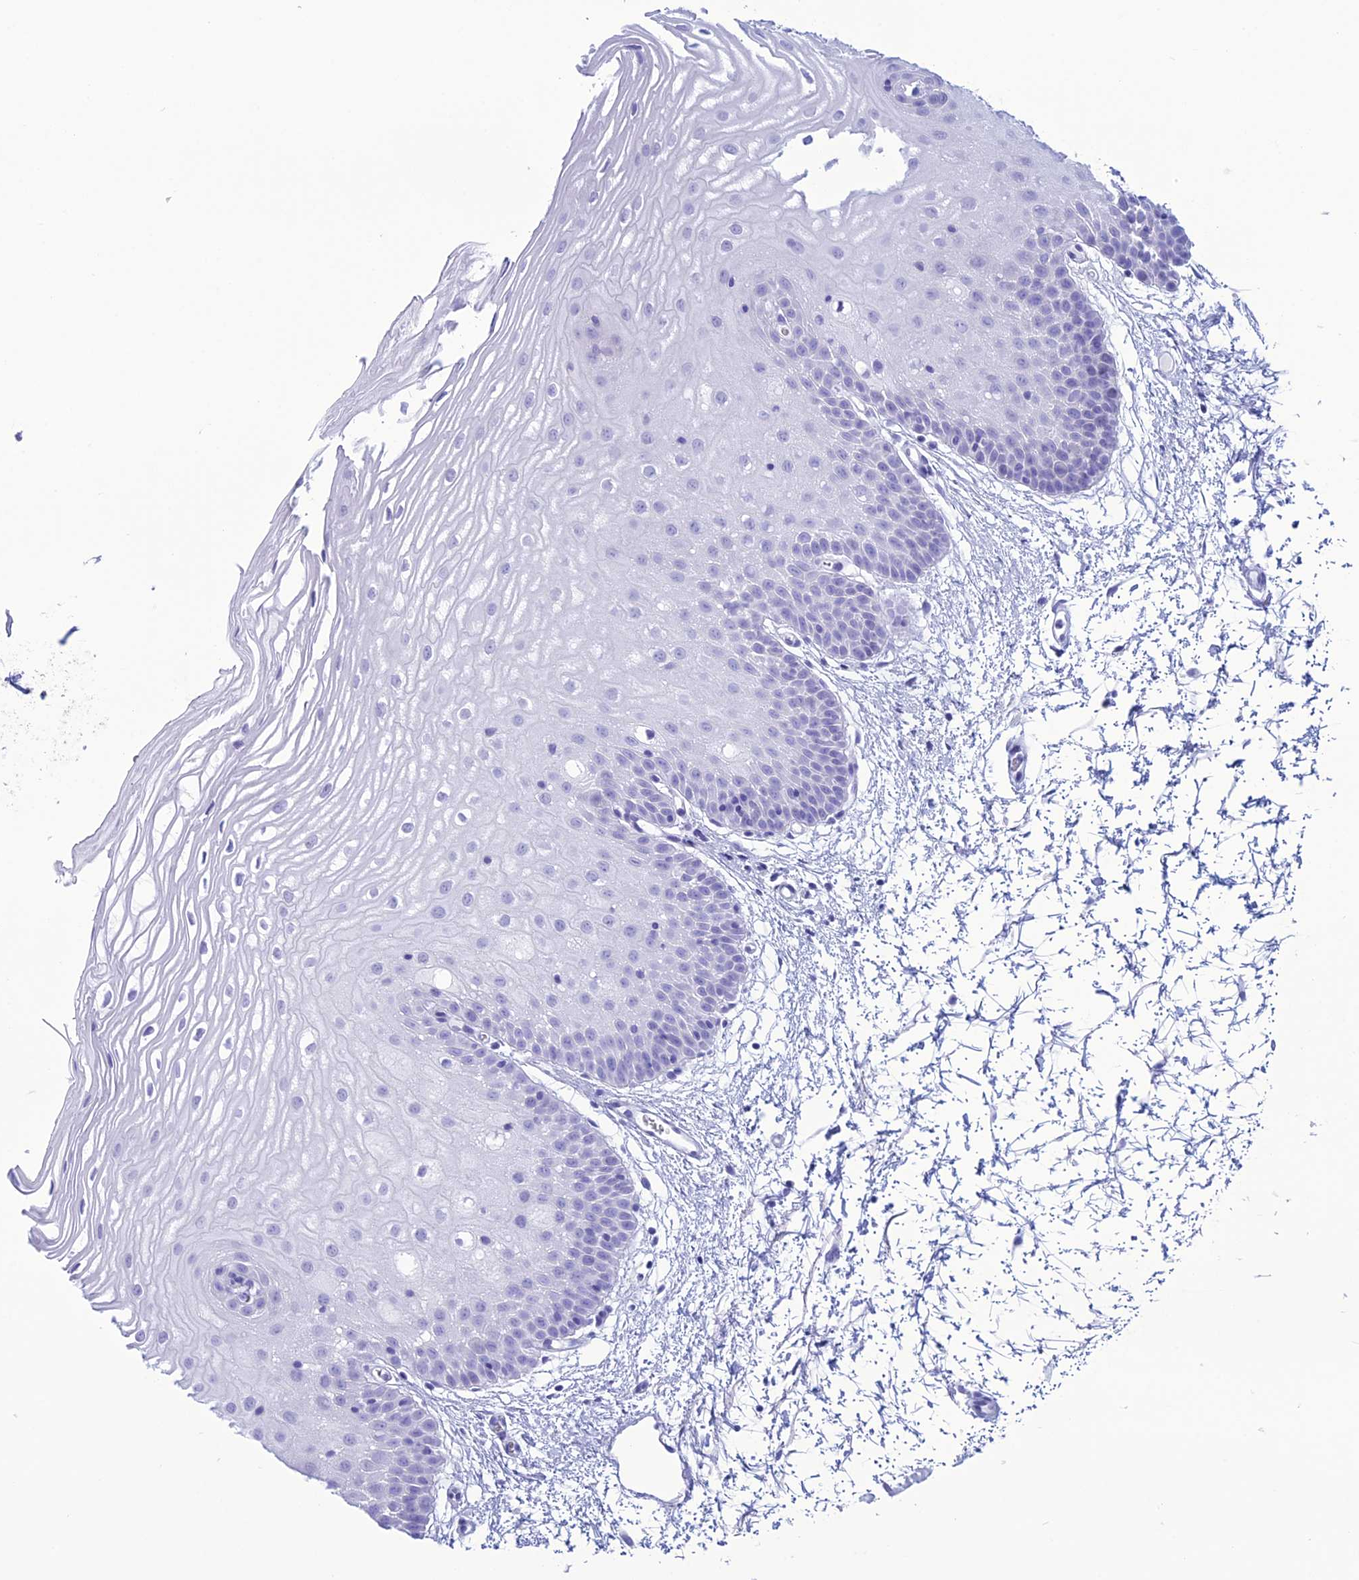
{"staining": {"intensity": "negative", "quantity": "none", "location": "none"}, "tissue": "oral mucosa", "cell_type": "Squamous epithelial cells", "image_type": "normal", "snomed": [{"axis": "morphology", "description": "Normal tissue, NOS"}, {"axis": "topography", "description": "Oral tissue"}, {"axis": "topography", "description": "Tounge, NOS"}], "caption": "Immunohistochemistry (IHC) of benign oral mucosa exhibits no expression in squamous epithelial cells. (Stains: DAB immunohistochemistry with hematoxylin counter stain, Microscopy: brightfield microscopy at high magnification).", "gene": "MZB1", "patient": {"sex": "female", "age": 73}}